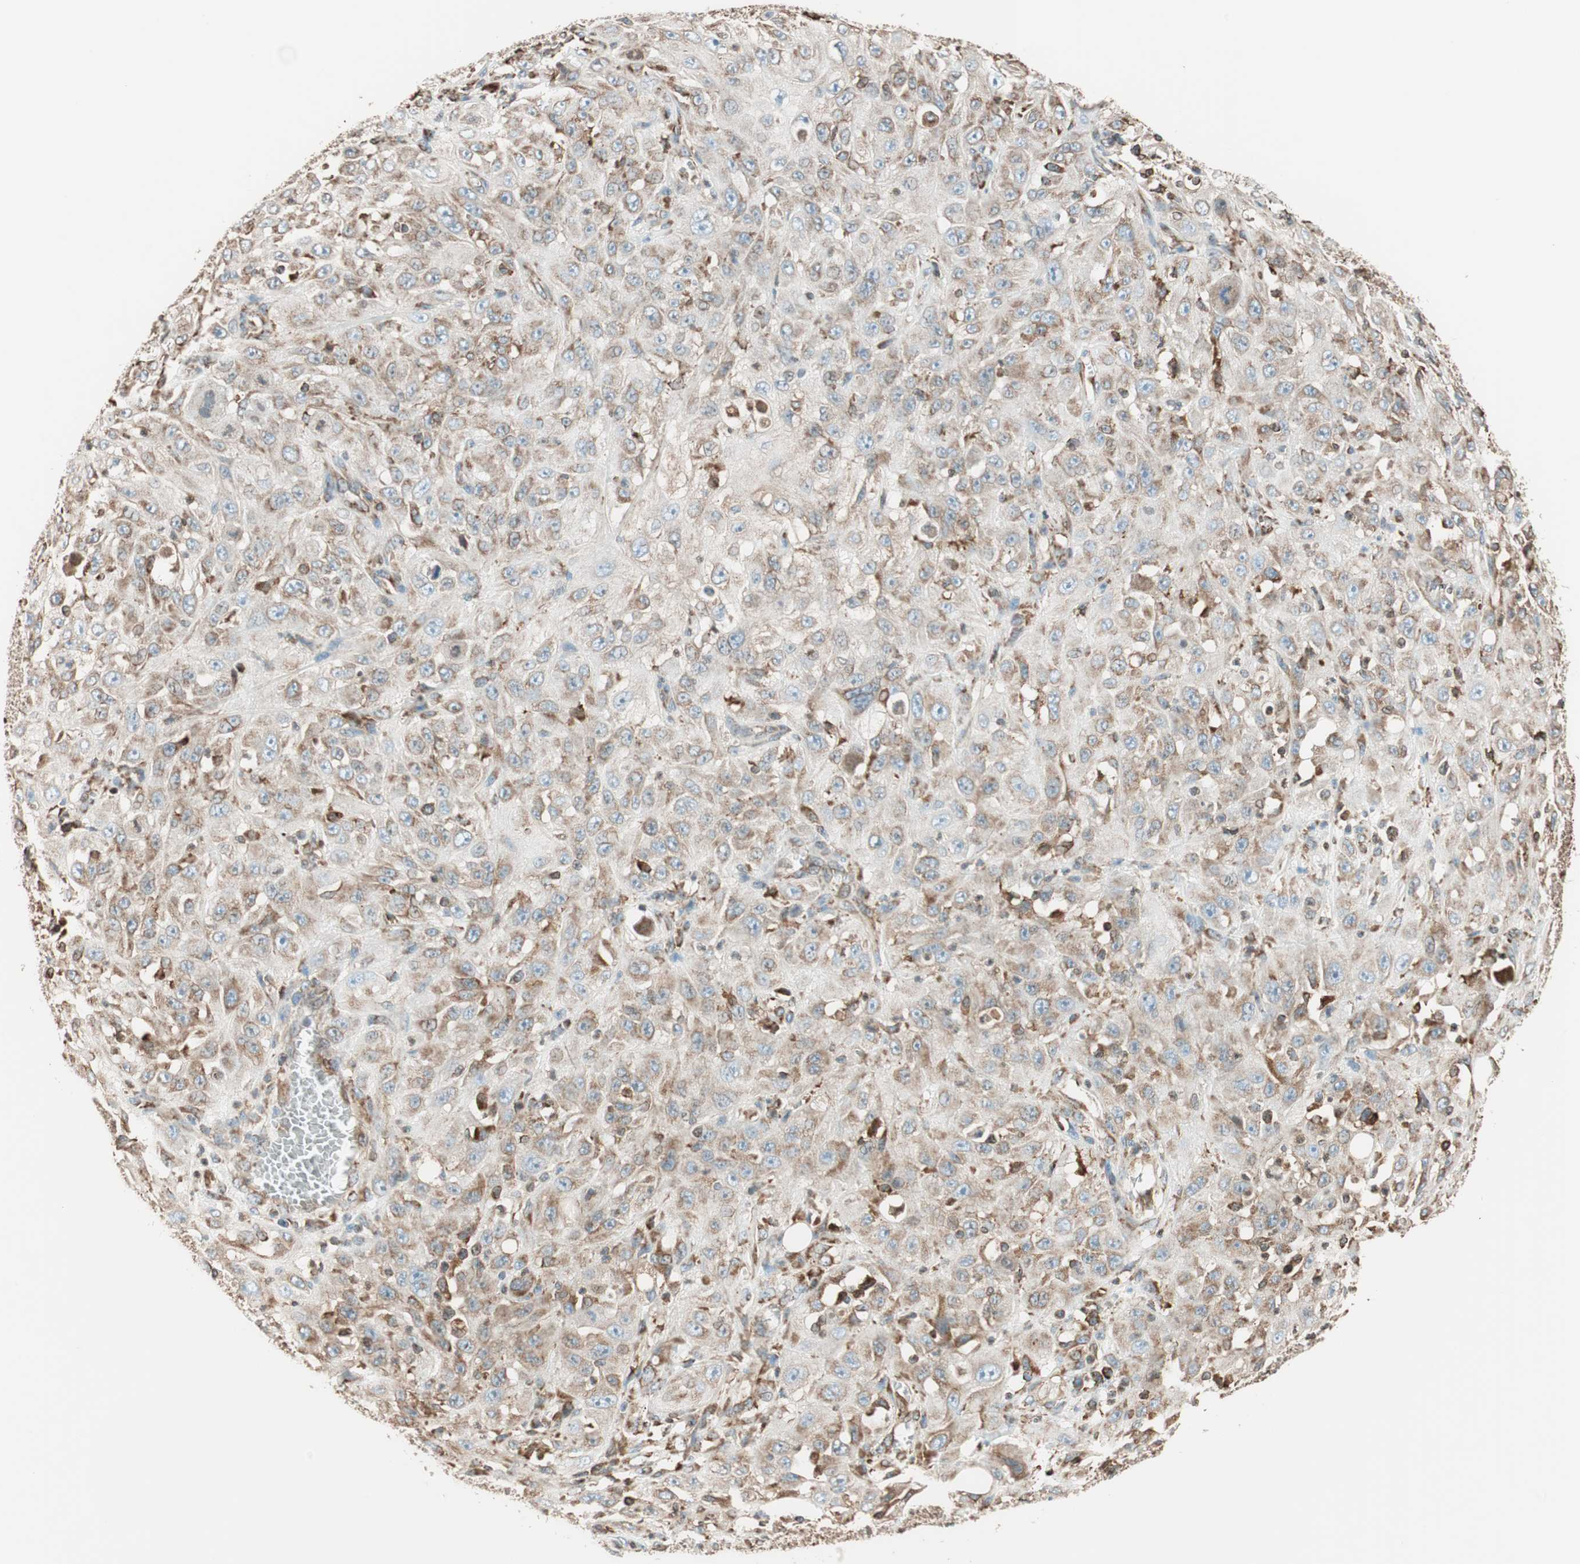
{"staining": {"intensity": "moderate", "quantity": ">75%", "location": "cytoplasmic/membranous"}, "tissue": "skin cancer", "cell_type": "Tumor cells", "image_type": "cancer", "snomed": [{"axis": "morphology", "description": "Squamous cell carcinoma, NOS"}, {"axis": "morphology", "description": "Squamous cell carcinoma, metastatic, NOS"}, {"axis": "topography", "description": "Skin"}, {"axis": "topography", "description": "Lymph node"}], "caption": "Squamous cell carcinoma (skin) stained with a protein marker exhibits moderate staining in tumor cells.", "gene": "PRKCSH", "patient": {"sex": "male", "age": 75}}